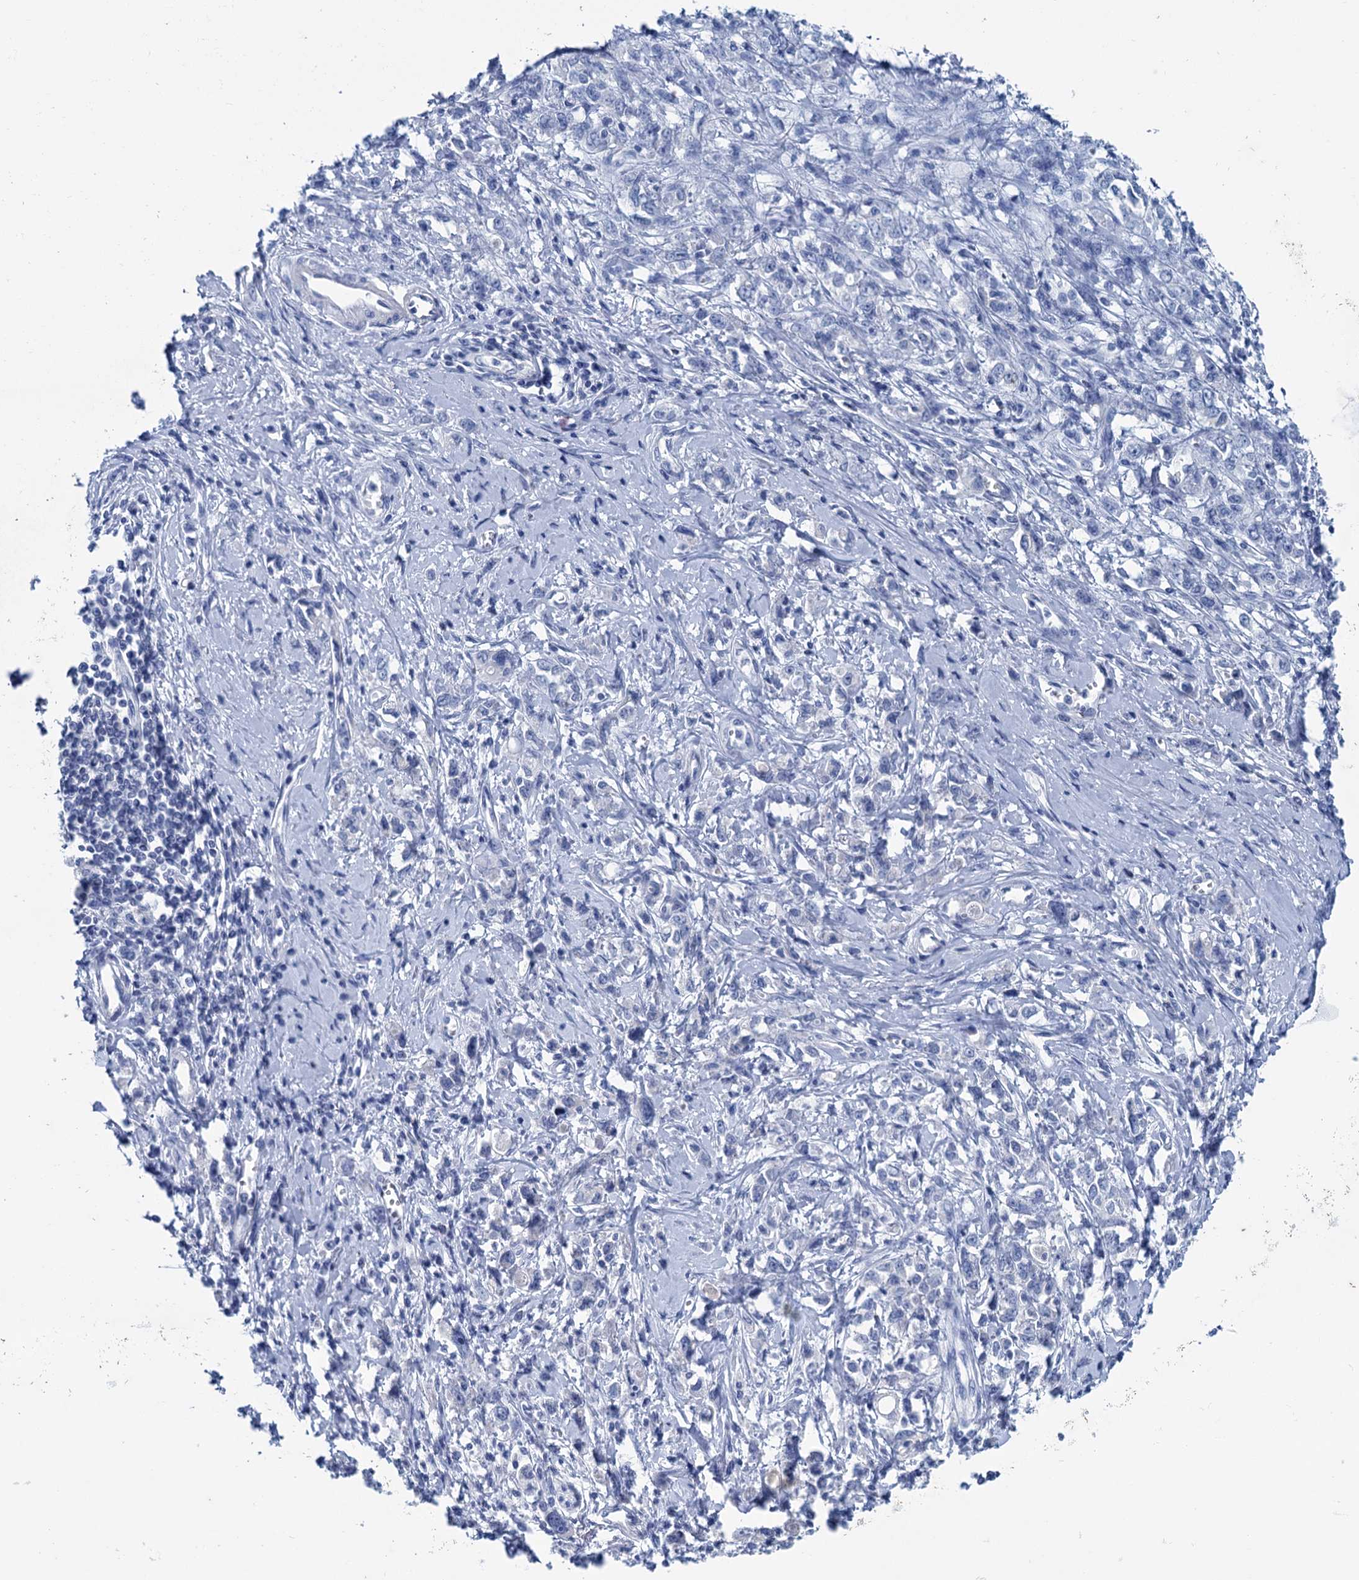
{"staining": {"intensity": "negative", "quantity": "none", "location": "none"}, "tissue": "stomach cancer", "cell_type": "Tumor cells", "image_type": "cancer", "snomed": [{"axis": "morphology", "description": "Adenocarcinoma, NOS"}, {"axis": "topography", "description": "Stomach"}], "caption": "The image exhibits no staining of tumor cells in stomach adenocarcinoma.", "gene": "MYOZ3", "patient": {"sex": "female", "age": 76}}